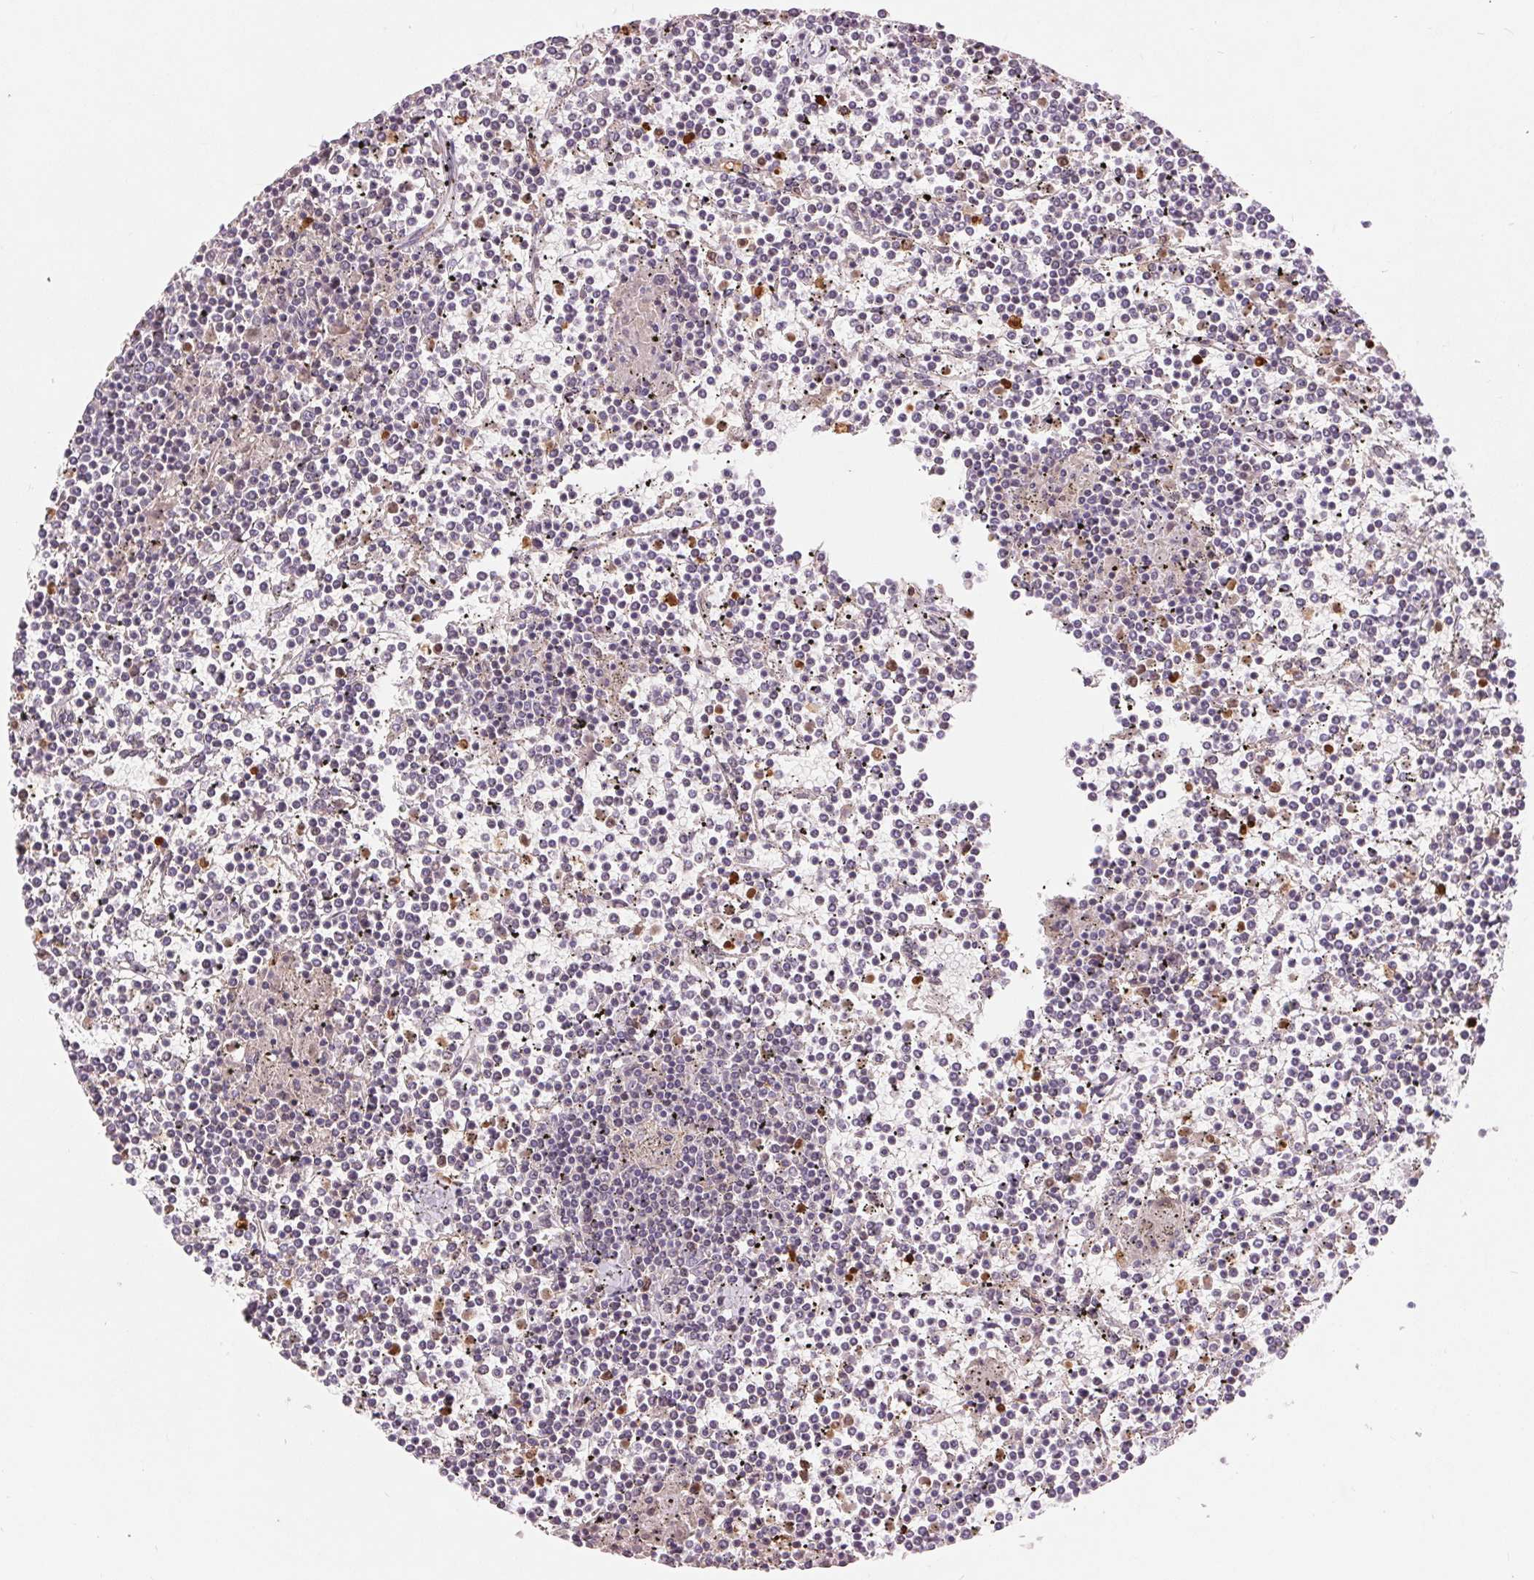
{"staining": {"intensity": "negative", "quantity": "none", "location": "none"}, "tissue": "lymphoma", "cell_type": "Tumor cells", "image_type": "cancer", "snomed": [{"axis": "morphology", "description": "Malignant lymphoma, non-Hodgkin's type, Low grade"}, {"axis": "topography", "description": "Spleen"}], "caption": "IHC image of neoplastic tissue: human malignant lymphoma, non-Hodgkin's type (low-grade) stained with DAB (3,3'-diaminobenzidine) shows no significant protein staining in tumor cells.", "gene": "RANBP3L", "patient": {"sex": "female", "age": 19}}